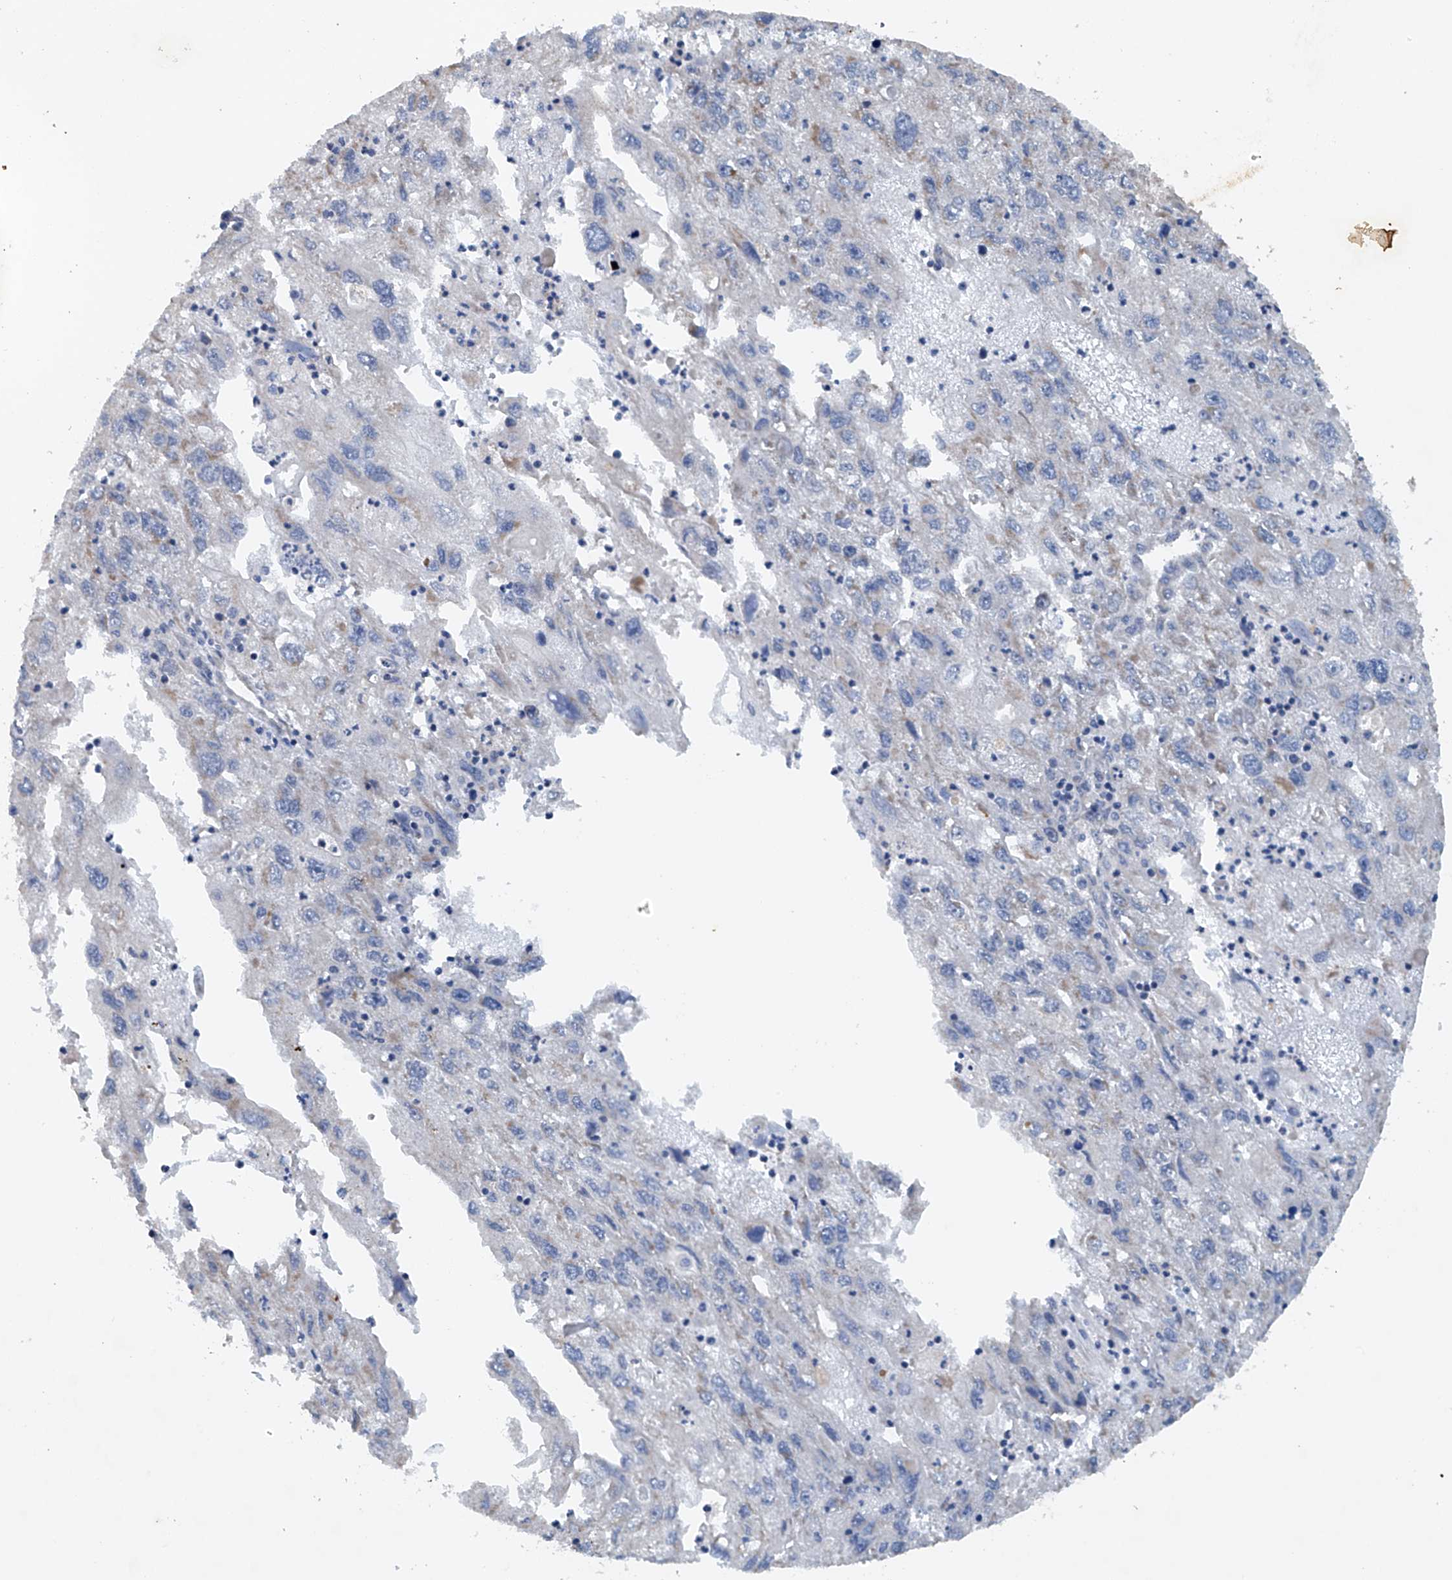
{"staining": {"intensity": "negative", "quantity": "none", "location": "none"}, "tissue": "endometrial cancer", "cell_type": "Tumor cells", "image_type": "cancer", "snomed": [{"axis": "morphology", "description": "Adenocarcinoma, NOS"}, {"axis": "topography", "description": "Endometrium"}], "caption": "Tumor cells are negative for brown protein staining in endometrial cancer.", "gene": "CEP85L", "patient": {"sex": "female", "age": 49}}